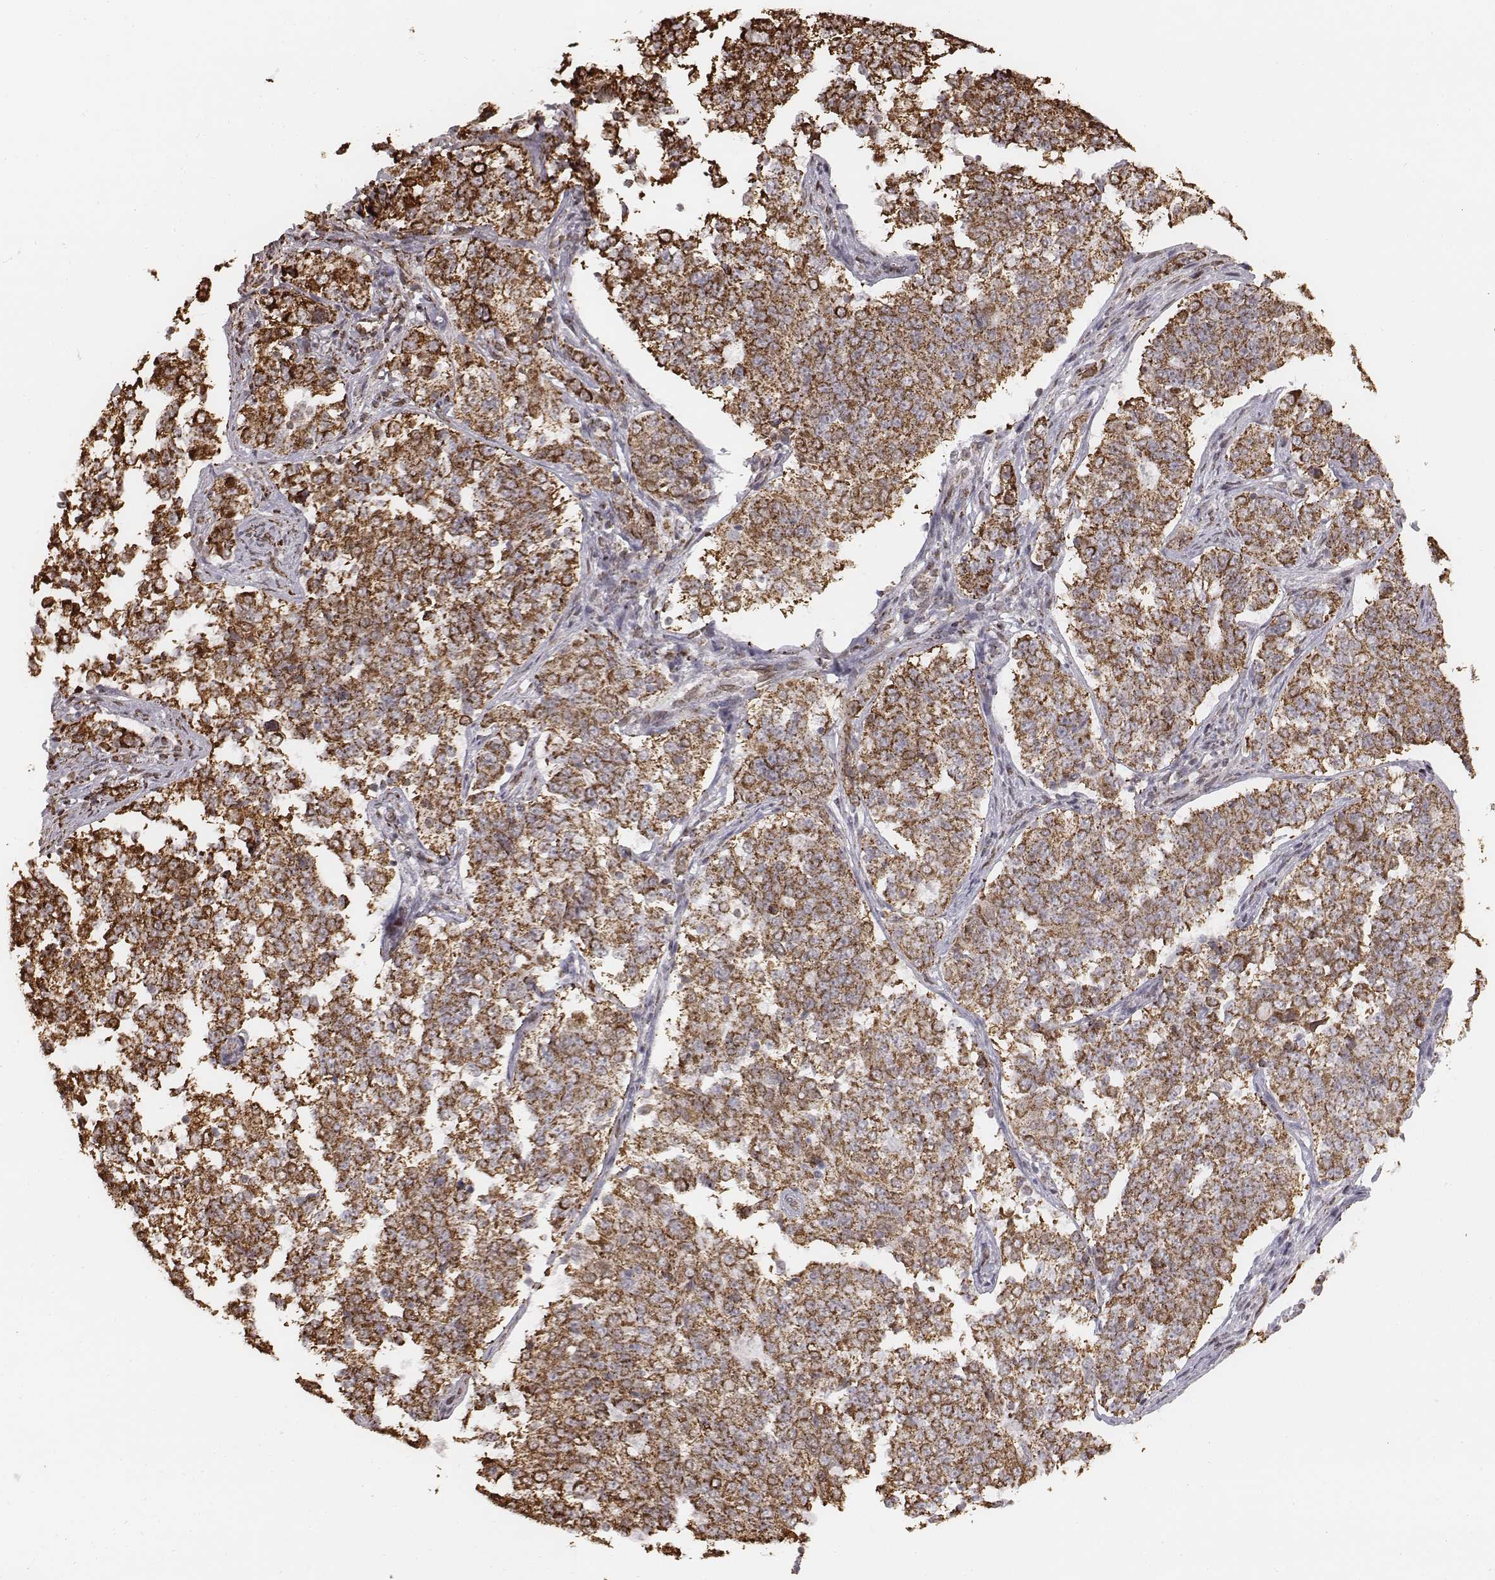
{"staining": {"intensity": "strong", "quantity": ">75%", "location": "cytoplasmic/membranous"}, "tissue": "endometrial cancer", "cell_type": "Tumor cells", "image_type": "cancer", "snomed": [{"axis": "morphology", "description": "Adenocarcinoma, NOS"}, {"axis": "topography", "description": "Endometrium"}], "caption": "Protein positivity by immunohistochemistry reveals strong cytoplasmic/membranous positivity in approximately >75% of tumor cells in endometrial cancer. The protein is stained brown, and the nuclei are stained in blue (DAB IHC with brightfield microscopy, high magnification).", "gene": "ACOT2", "patient": {"sex": "female", "age": 43}}